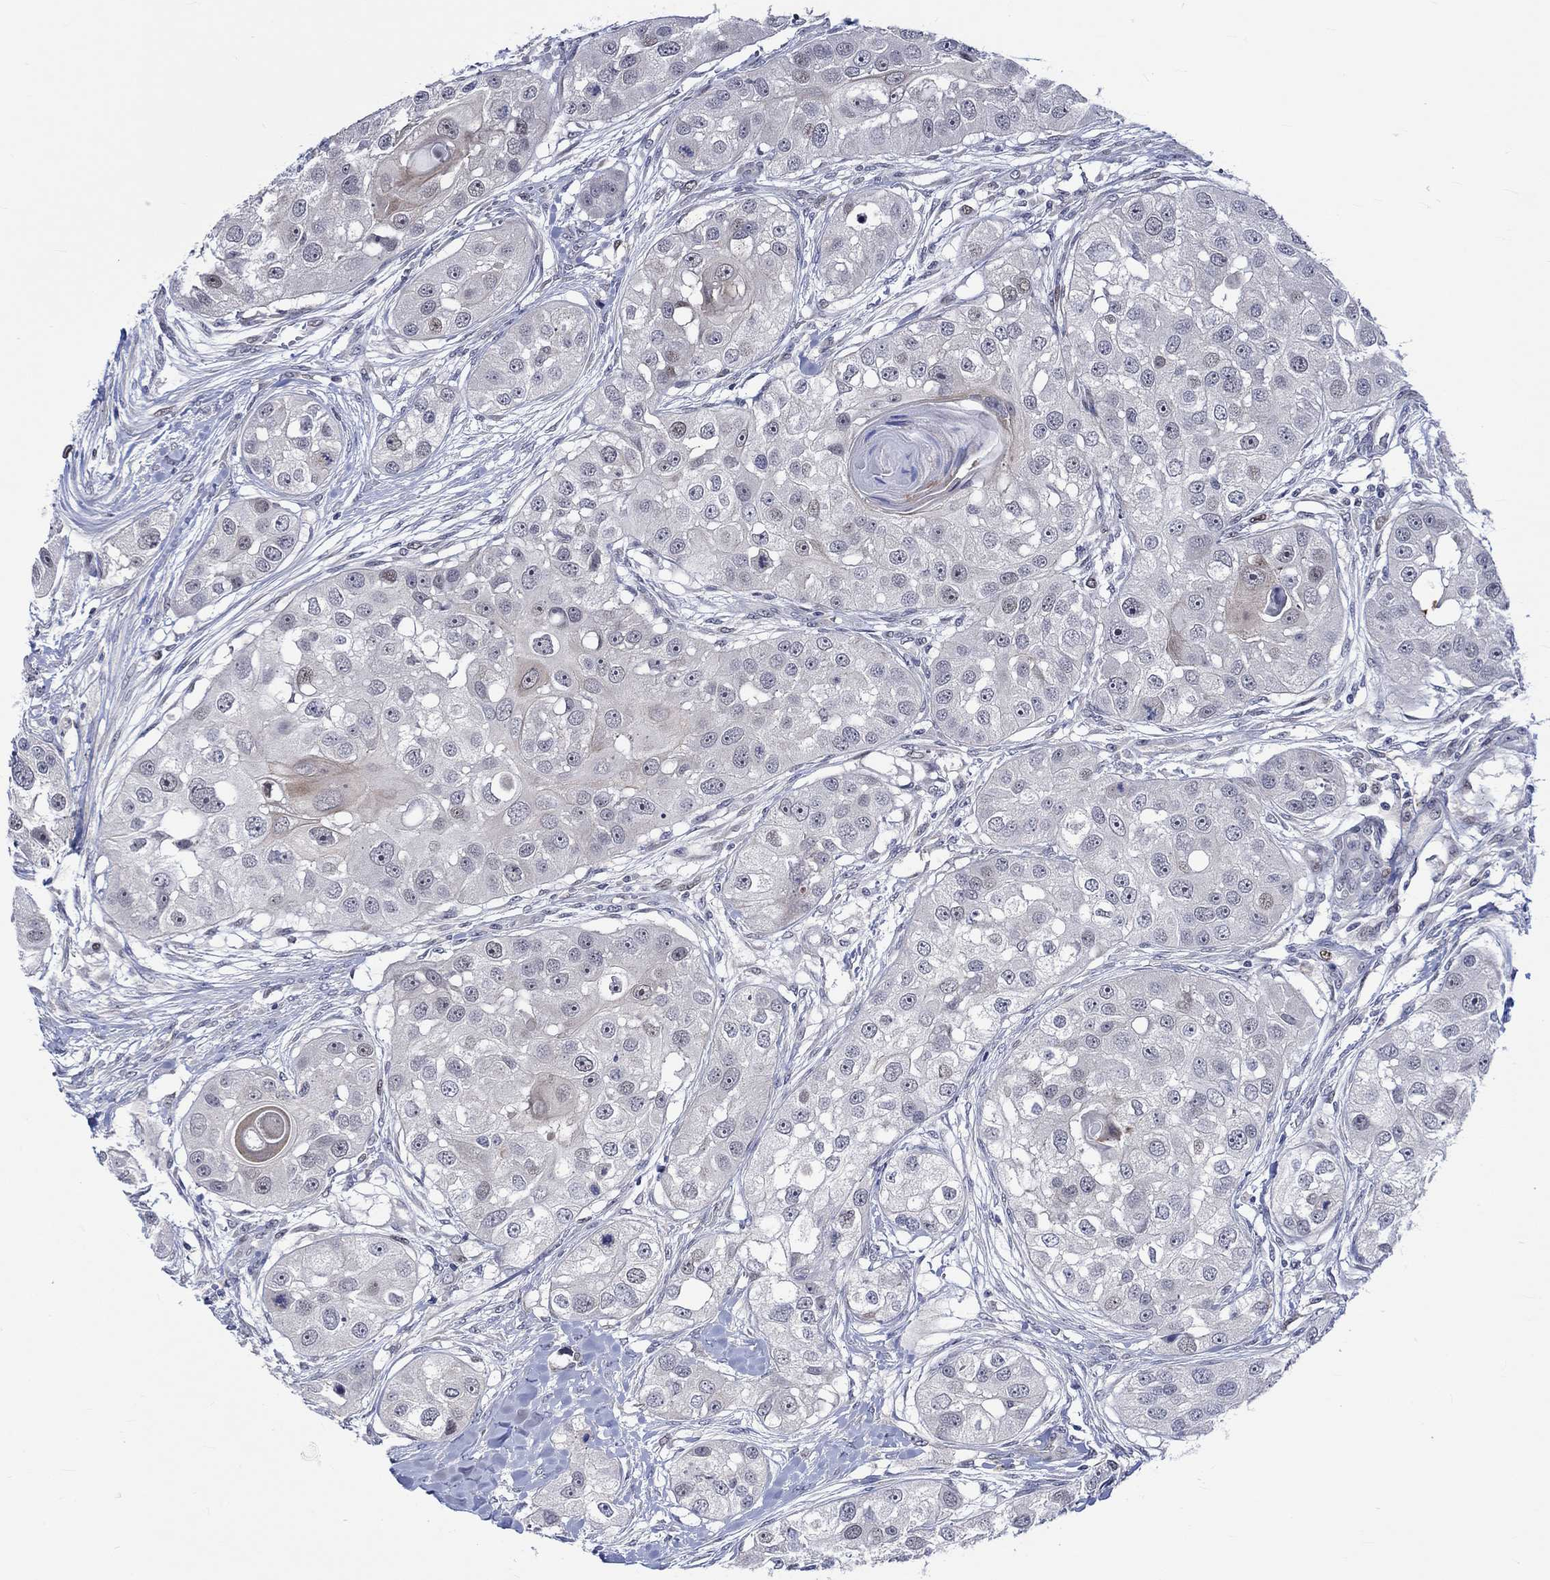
{"staining": {"intensity": "weak", "quantity": "<25%", "location": "nuclear"}, "tissue": "head and neck cancer", "cell_type": "Tumor cells", "image_type": "cancer", "snomed": [{"axis": "morphology", "description": "Normal tissue, NOS"}, {"axis": "morphology", "description": "Squamous cell carcinoma, NOS"}, {"axis": "topography", "description": "Skeletal muscle"}, {"axis": "topography", "description": "Head-Neck"}], "caption": "This is a photomicrograph of immunohistochemistry (IHC) staining of head and neck squamous cell carcinoma, which shows no positivity in tumor cells.", "gene": "E2F8", "patient": {"sex": "male", "age": 51}}